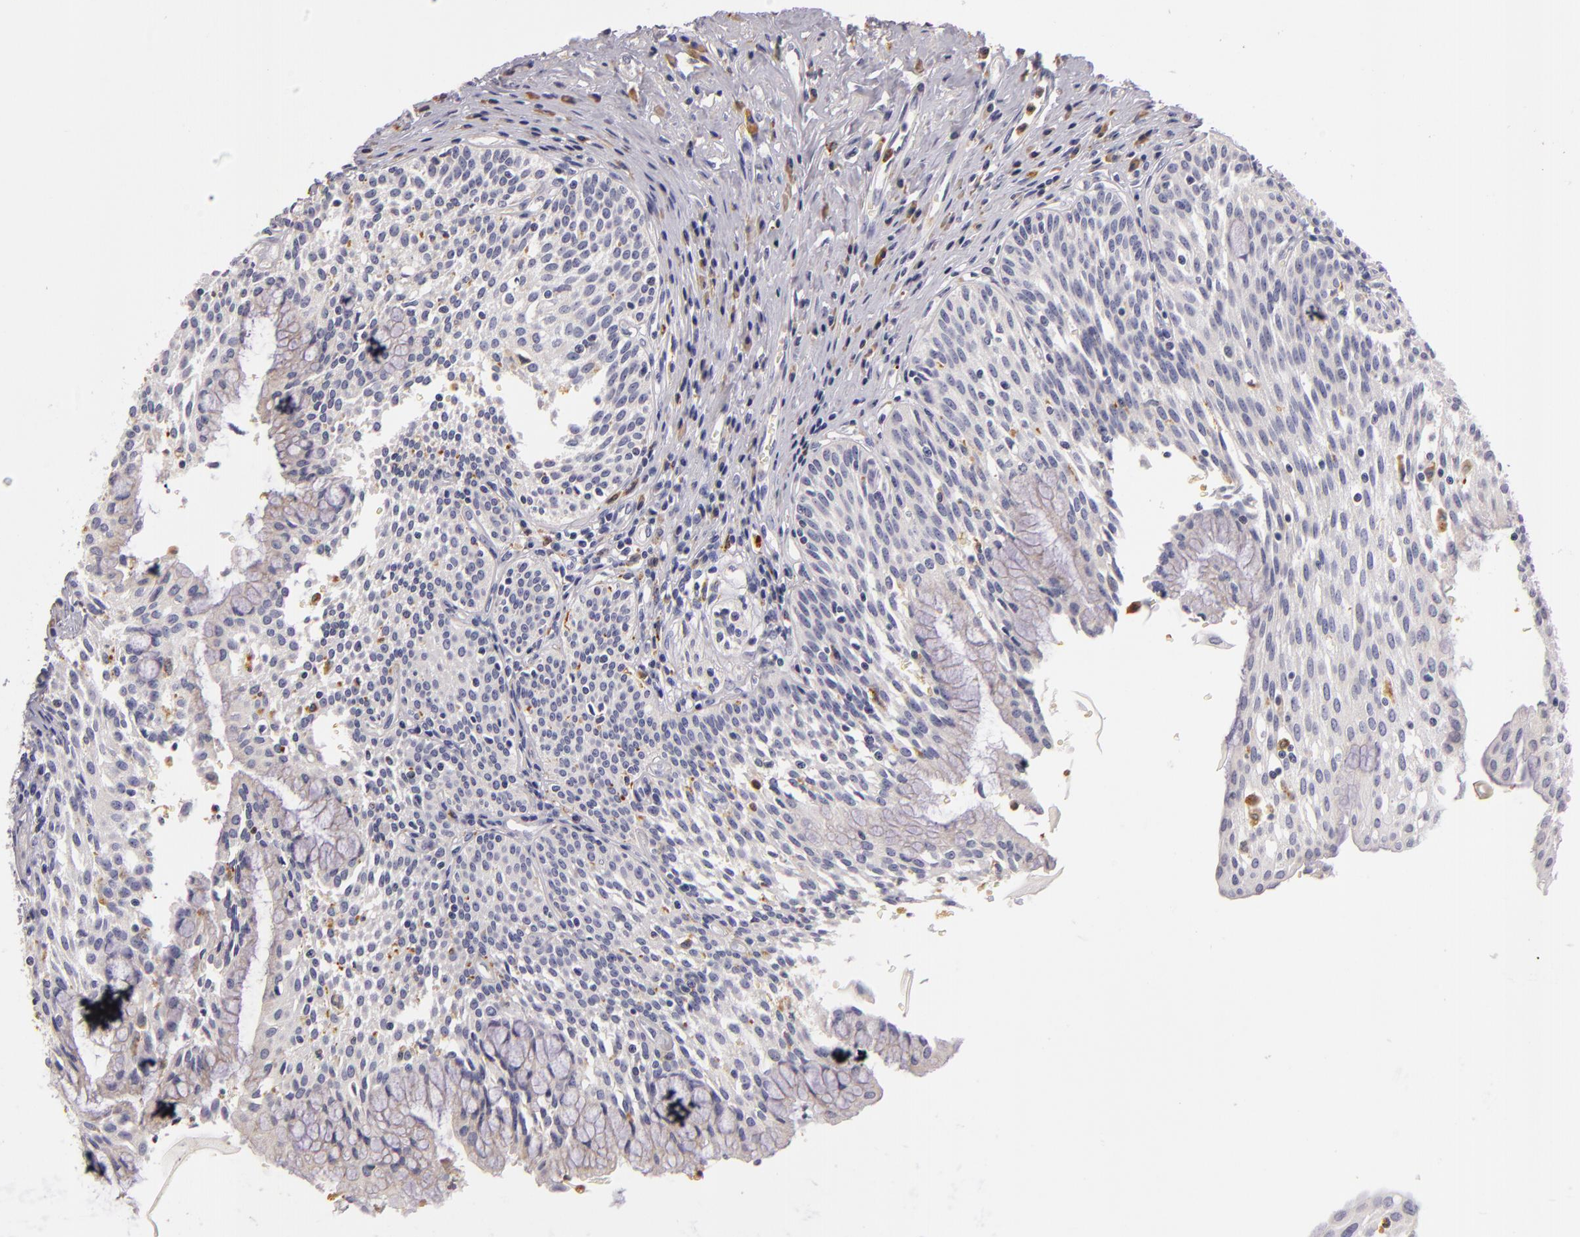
{"staining": {"intensity": "weak", "quantity": "<25%", "location": "cytoplasmic/membranous"}, "tissue": "urinary bladder", "cell_type": "Urothelial cells", "image_type": "normal", "snomed": [{"axis": "morphology", "description": "Normal tissue, NOS"}, {"axis": "topography", "description": "Urinary bladder"}], "caption": "A photomicrograph of urinary bladder stained for a protein demonstrates no brown staining in urothelial cells. (Stains: DAB immunohistochemistry (IHC) with hematoxylin counter stain, Microscopy: brightfield microscopy at high magnification).", "gene": "TLR8", "patient": {"sex": "female", "age": 39}}